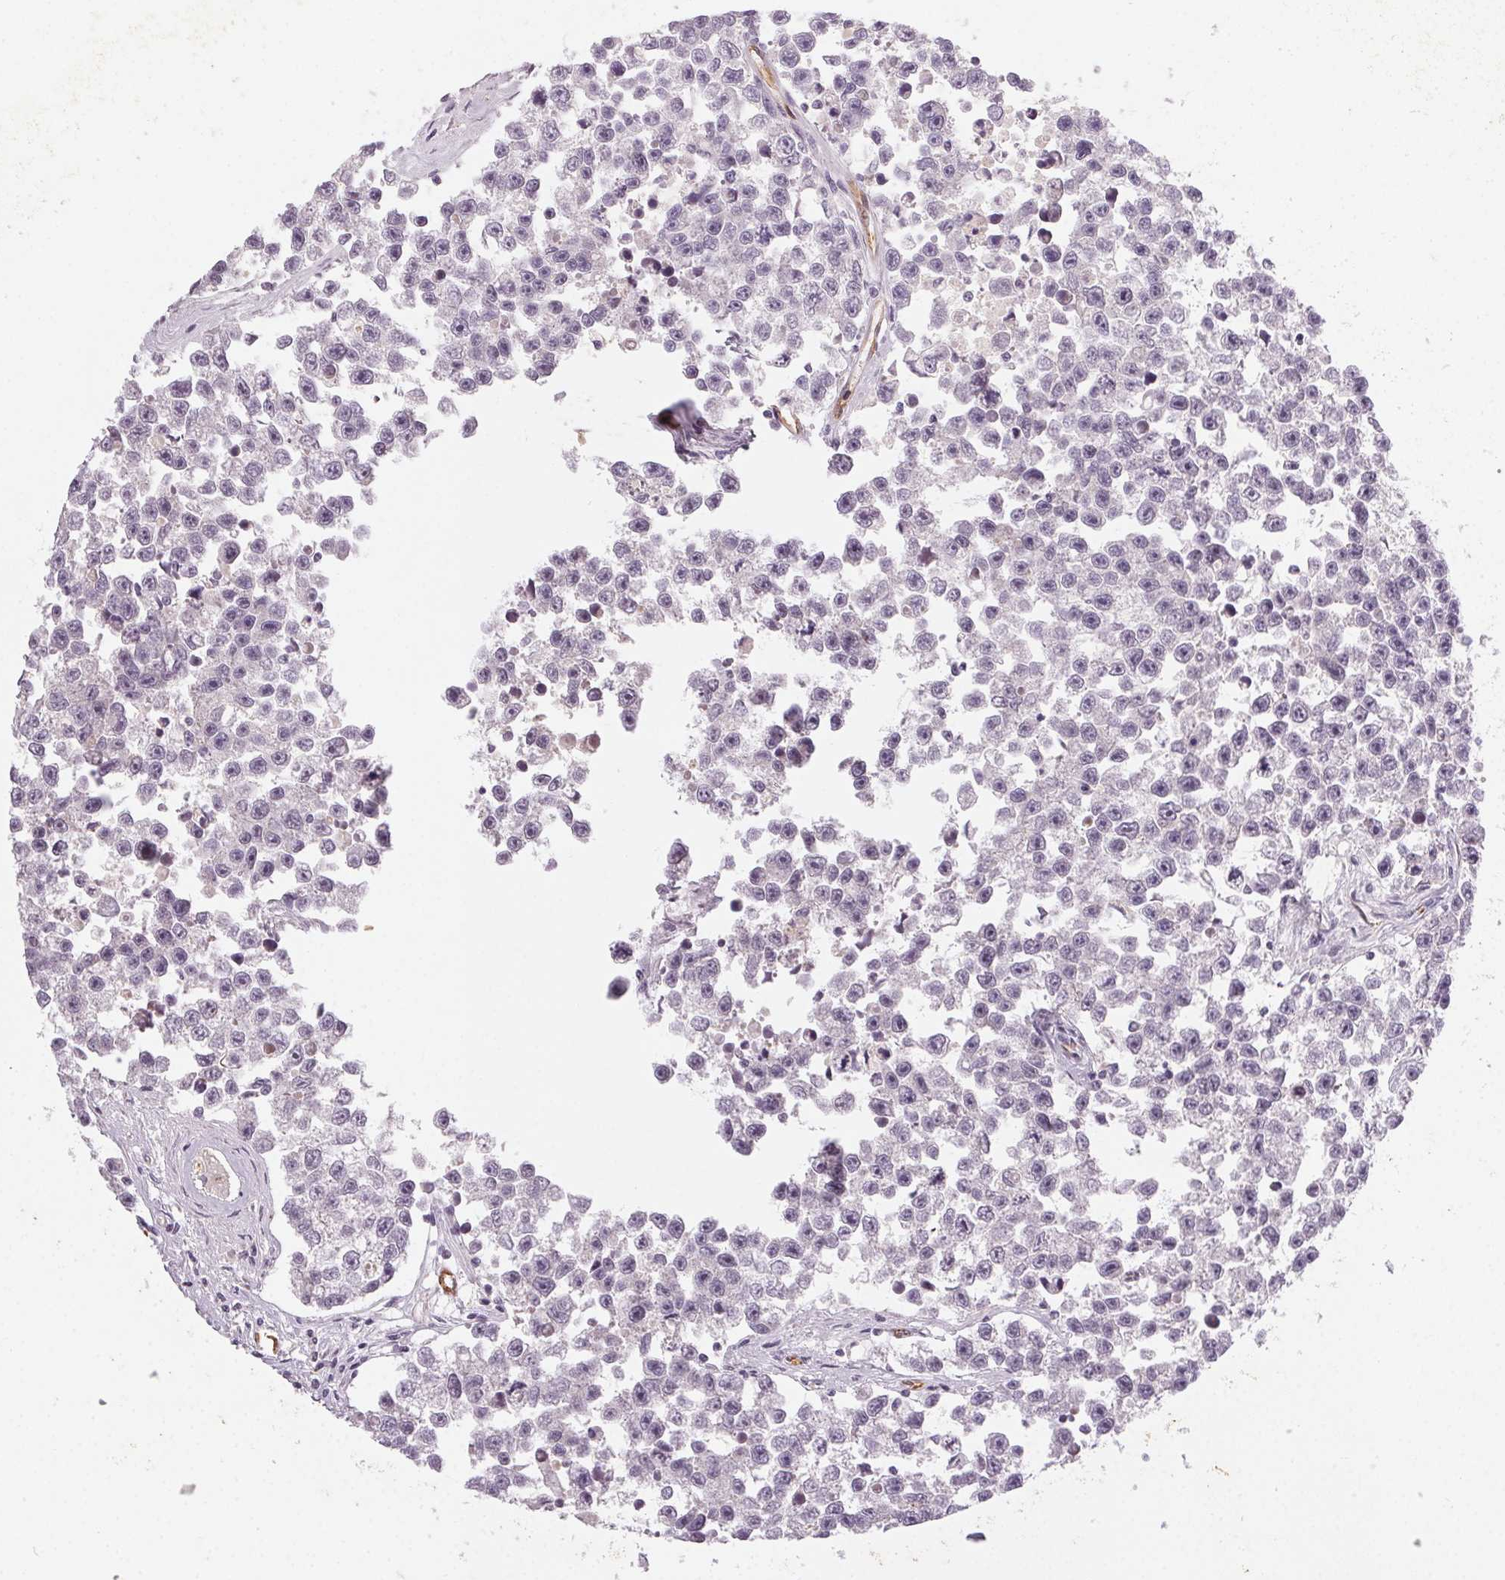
{"staining": {"intensity": "negative", "quantity": "none", "location": "none"}, "tissue": "testis cancer", "cell_type": "Tumor cells", "image_type": "cancer", "snomed": [{"axis": "morphology", "description": "Seminoma, NOS"}, {"axis": "topography", "description": "Testis"}], "caption": "DAB immunohistochemical staining of seminoma (testis) exhibits no significant staining in tumor cells. (DAB IHC visualized using brightfield microscopy, high magnification).", "gene": "NCOA4", "patient": {"sex": "male", "age": 26}}